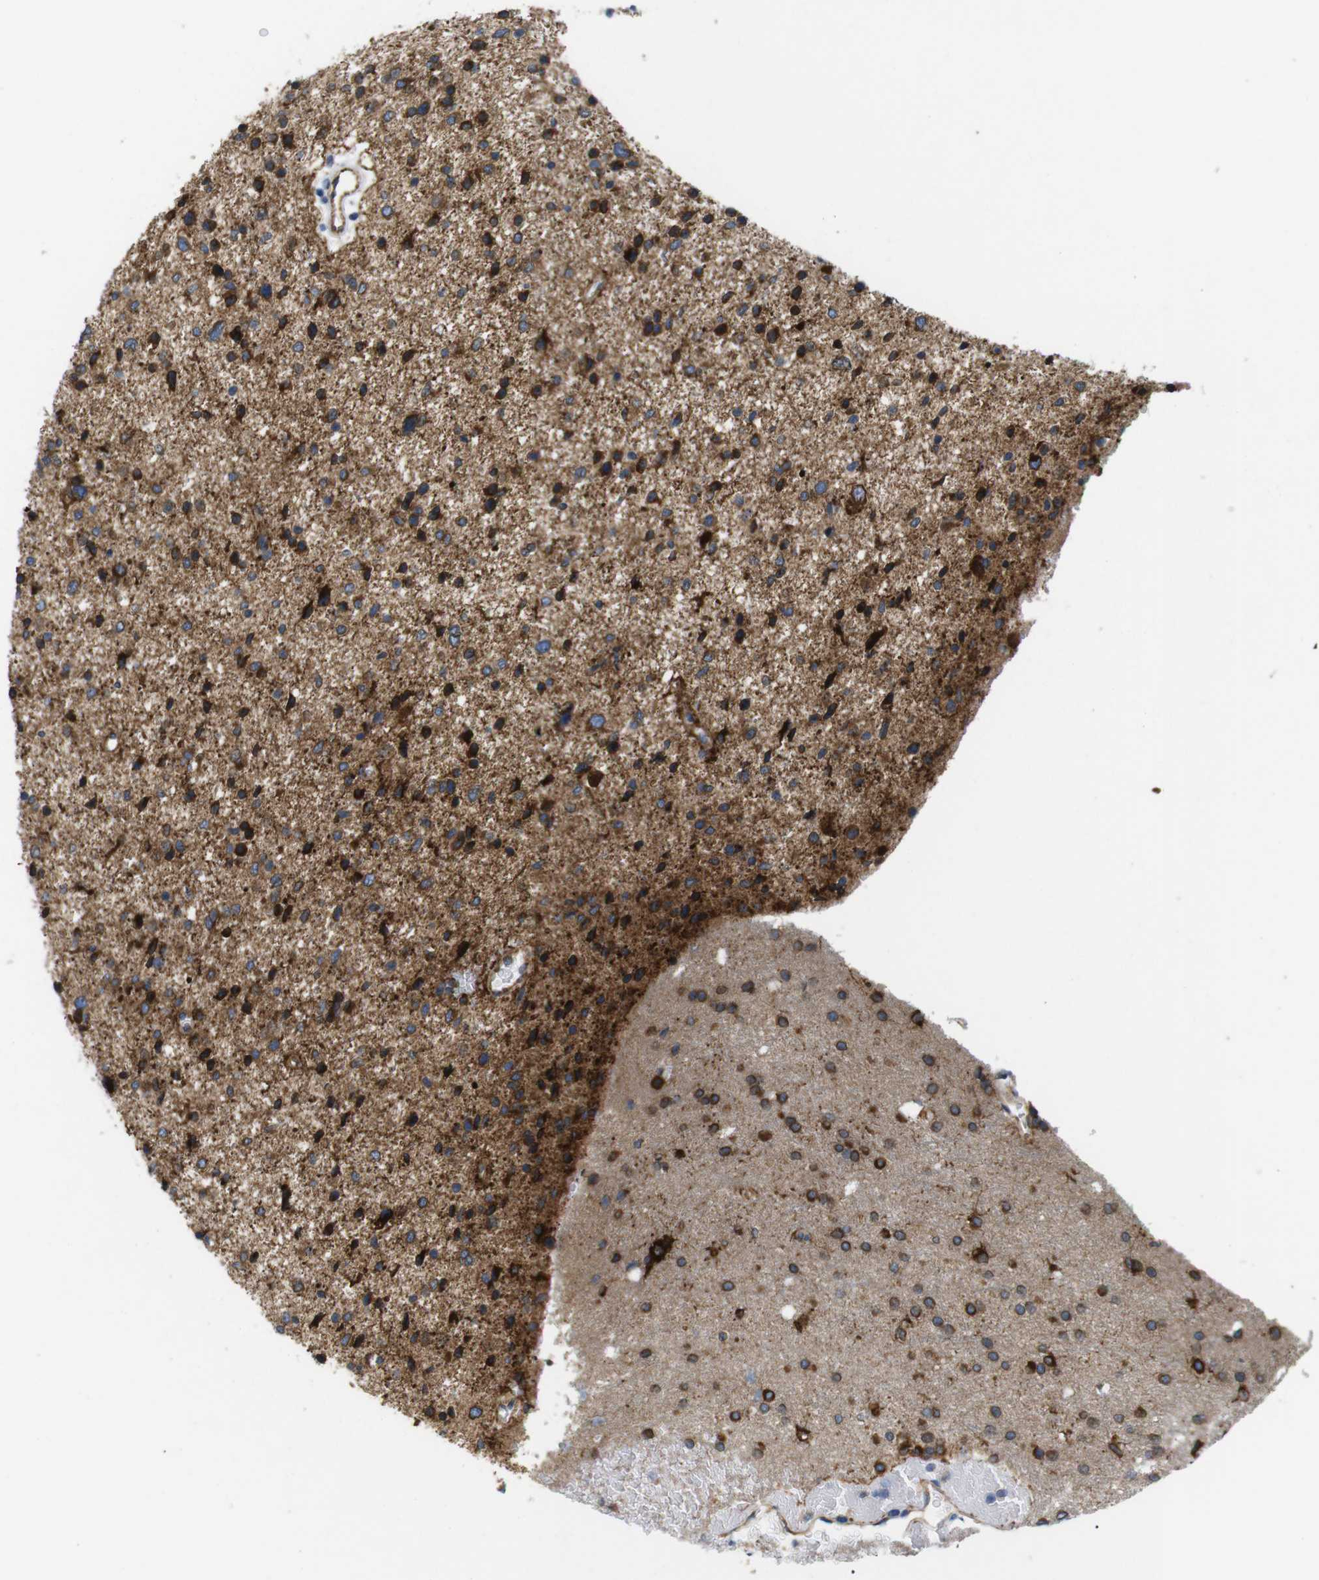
{"staining": {"intensity": "strong", "quantity": ">75%", "location": "cytoplasmic/membranous"}, "tissue": "glioma", "cell_type": "Tumor cells", "image_type": "cancer", "snomed": [{"axis": "morphology", "description": "Glioma, malignant, Low grade"}, {"axis": "topography", "description": "Brain"}], "caption": "Malignant low-grade glioma stained with a protein marker shows strong staining in tumor cells.", "gene": "HACD3", "patient": {"sex": "female", "age": 37}}